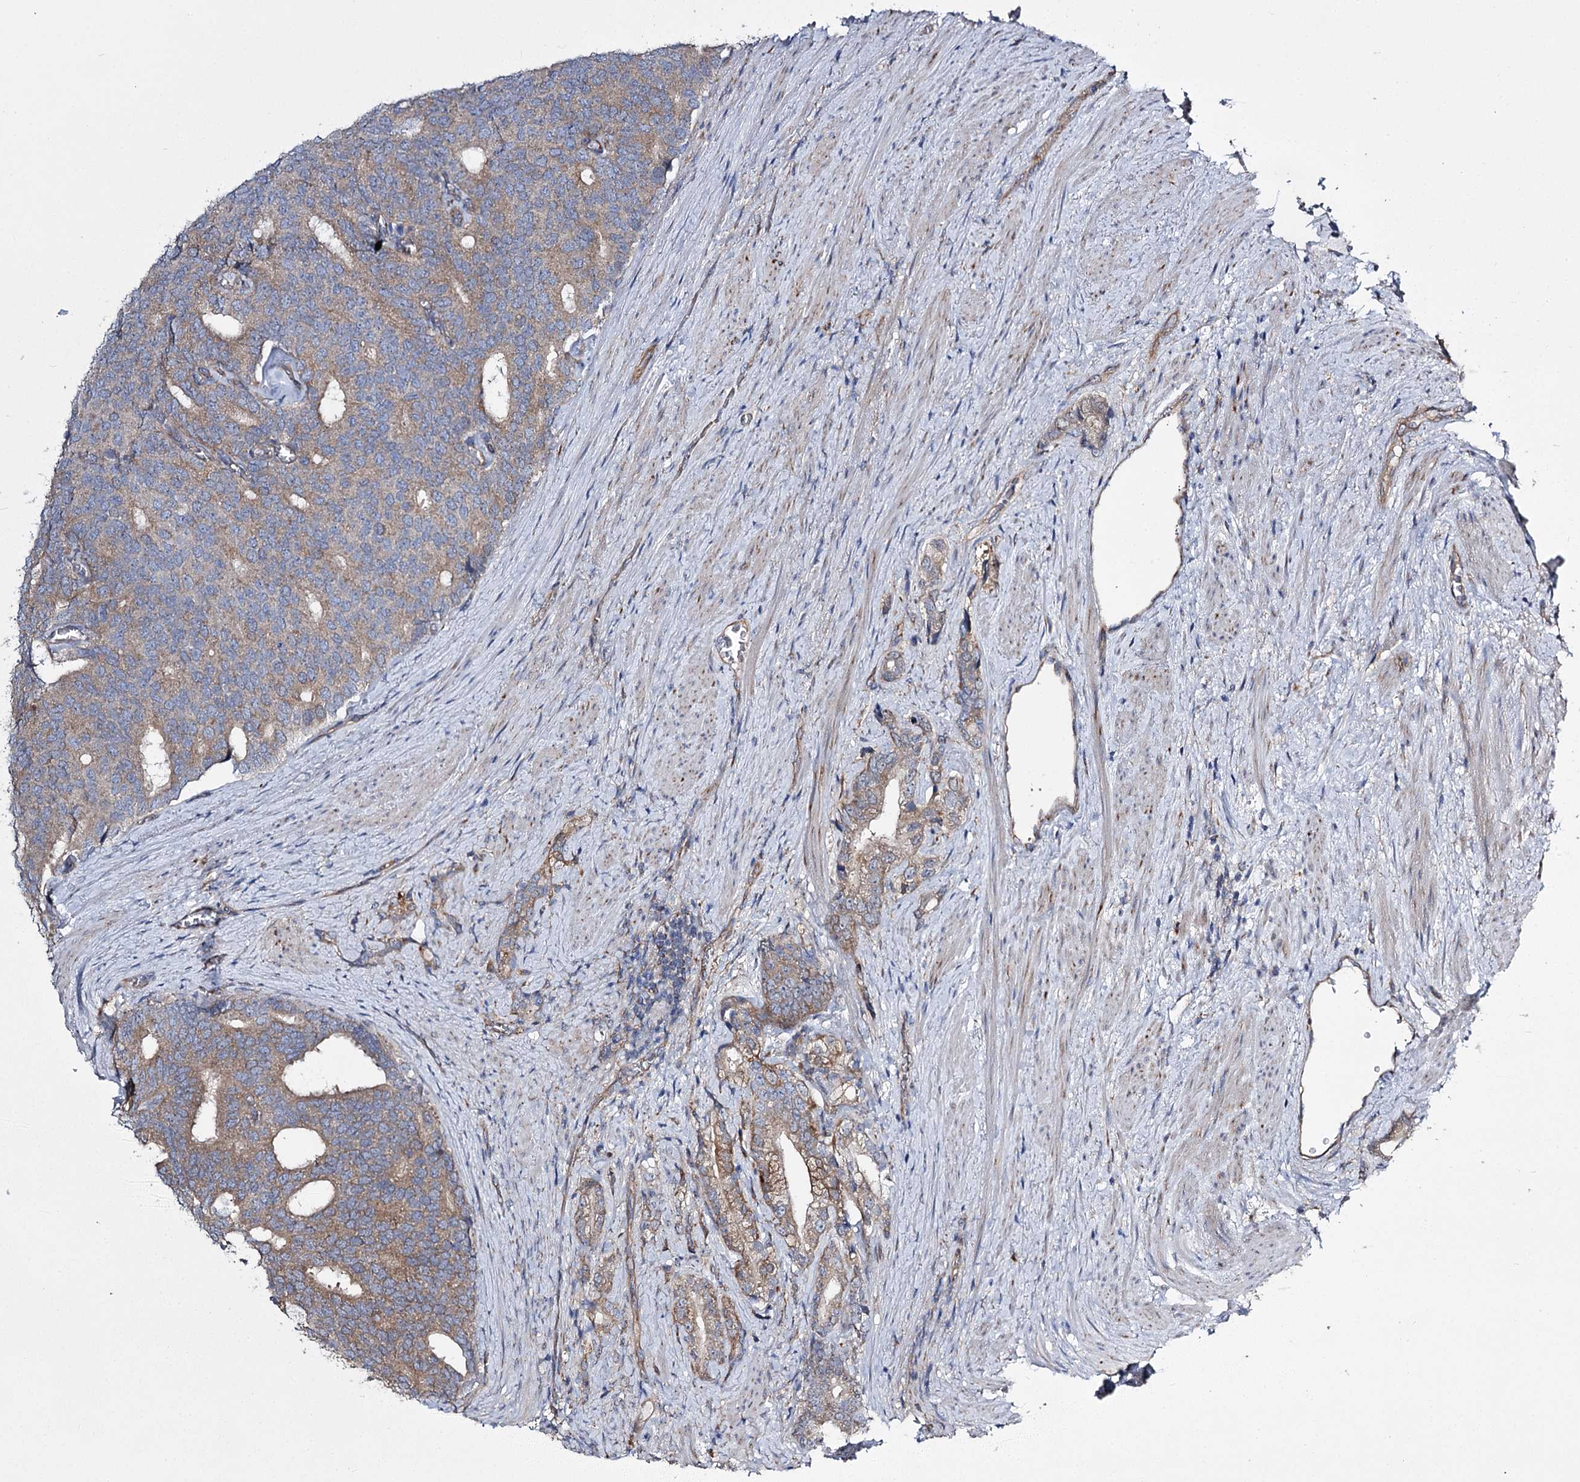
{"staining": {"intensity": "moderate", "quantity": "25%-75%", "location": "cytoplasmic/membranous"}, "tissue": "prostate cancer", "cell_type": "Tumor cells", "image_type": "cancer", "snomed": [{"axis": "morphology", "description": "Adenocarcinoma, Low grade"}, {"axis": "topography", "description": "Prostate"}], "caption": "Immunohistochemical staining of human prostate cancer (adenocarcinoma (low-grade)) displays medium levels of moderate cytoplasmic/membranous protein staining in about 25%-75% of tumor cells.", "gene": "RMDN2", "patient": {"sex": "male", "age": 71}}